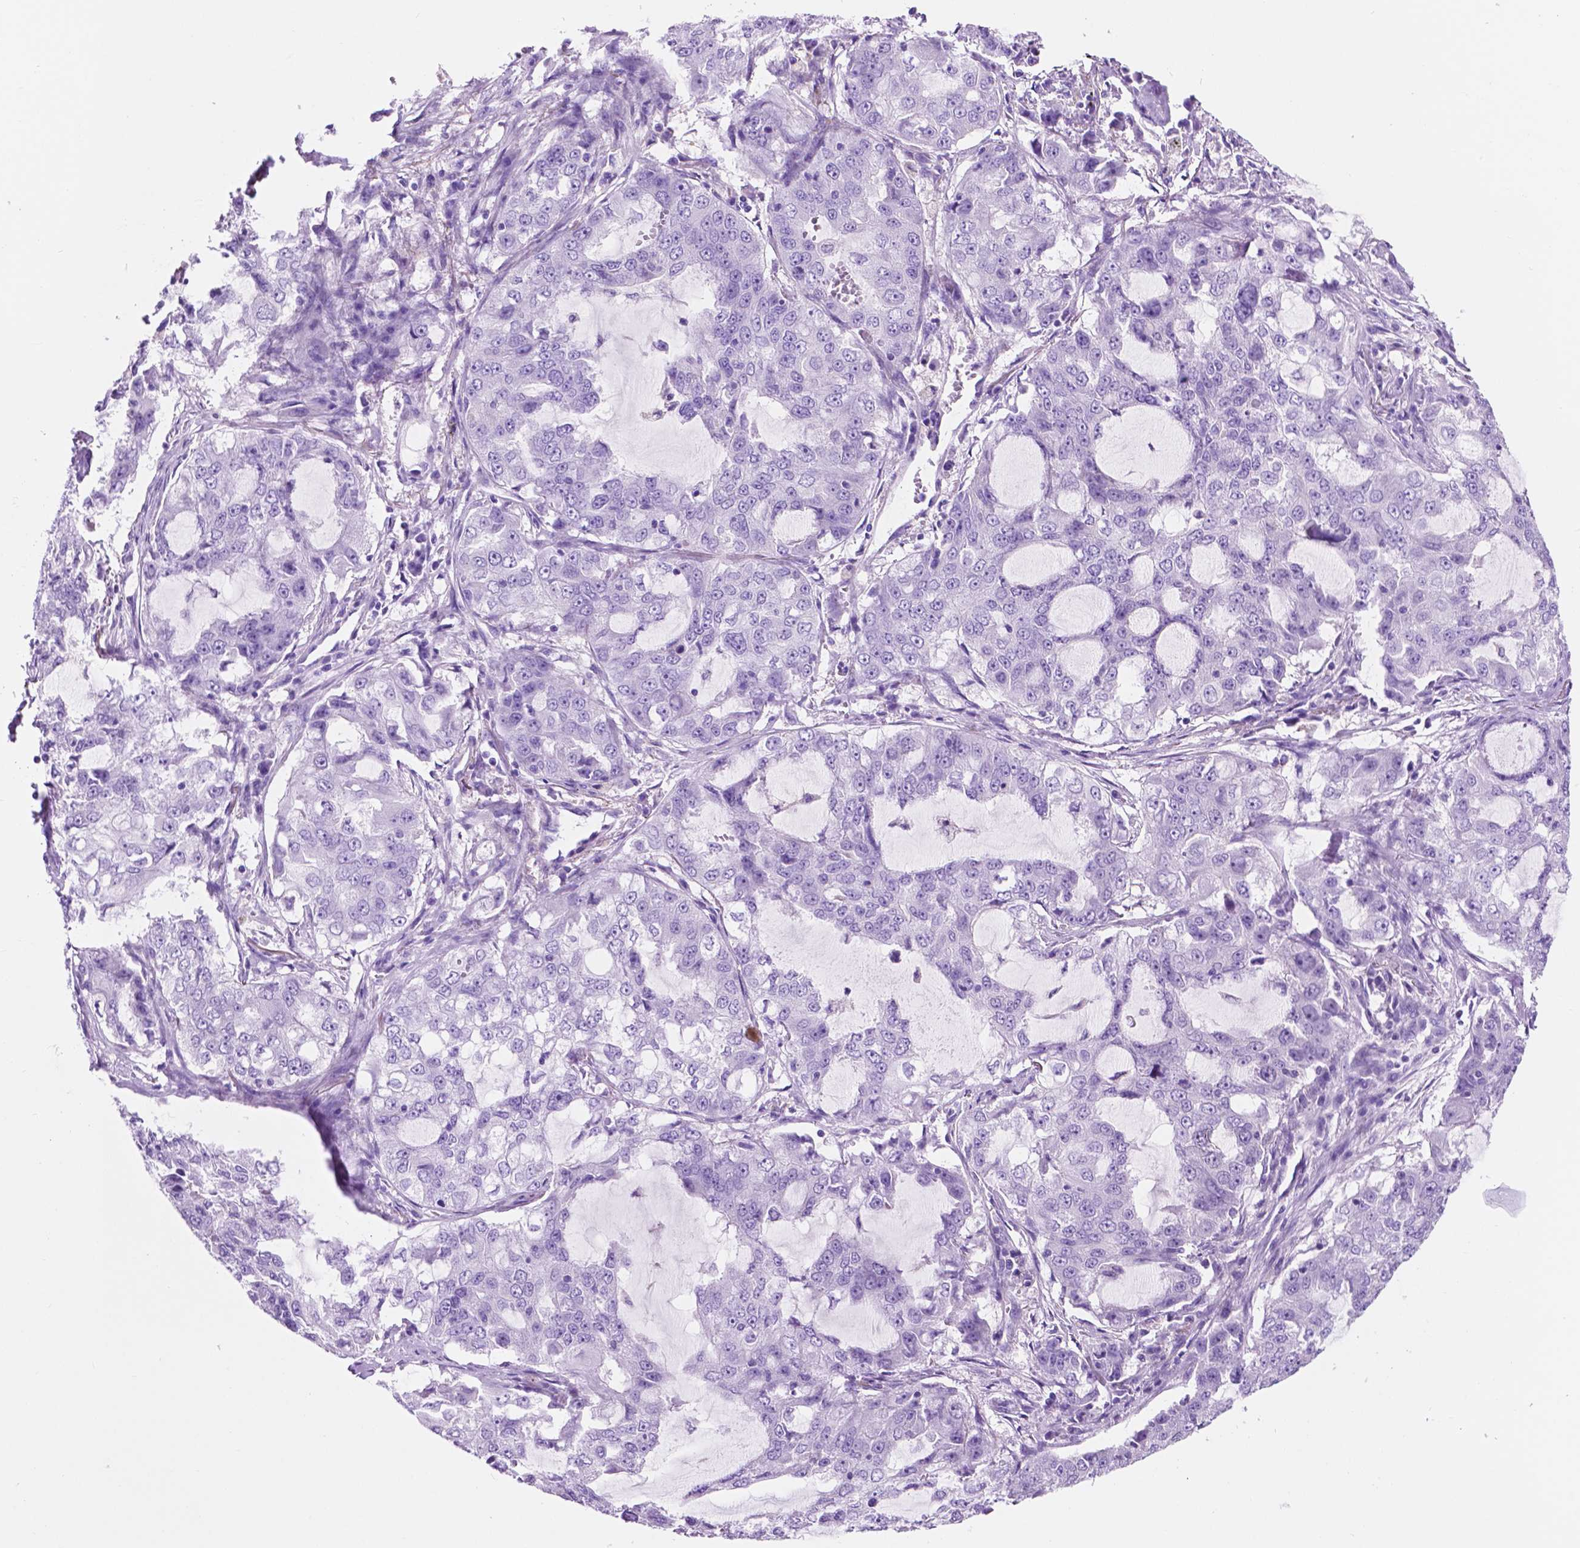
{"staining": {"intensity": "negative", "quantity": "none", "location": "none"}, "tissue": "lung cancer", "cell_type": "Tumor cells", "image_type": "cancer", "snomed": [{"axis": "morphology", "description": "Adenocarcinoma, NOS"}, {"axis": "topography", "description": "Lung"}], "caption": "Immunohistochemistry photomicrograph of human lung adenocarcinoma stained for a protein (brown), which exhibits no expression in tumor cells. The staining is performed using DAB brown chromogen with nuclei counter-stained in using hematoxylin.", "gene": "IGFN1", "patient": {"sex": "female", "age": 61}}